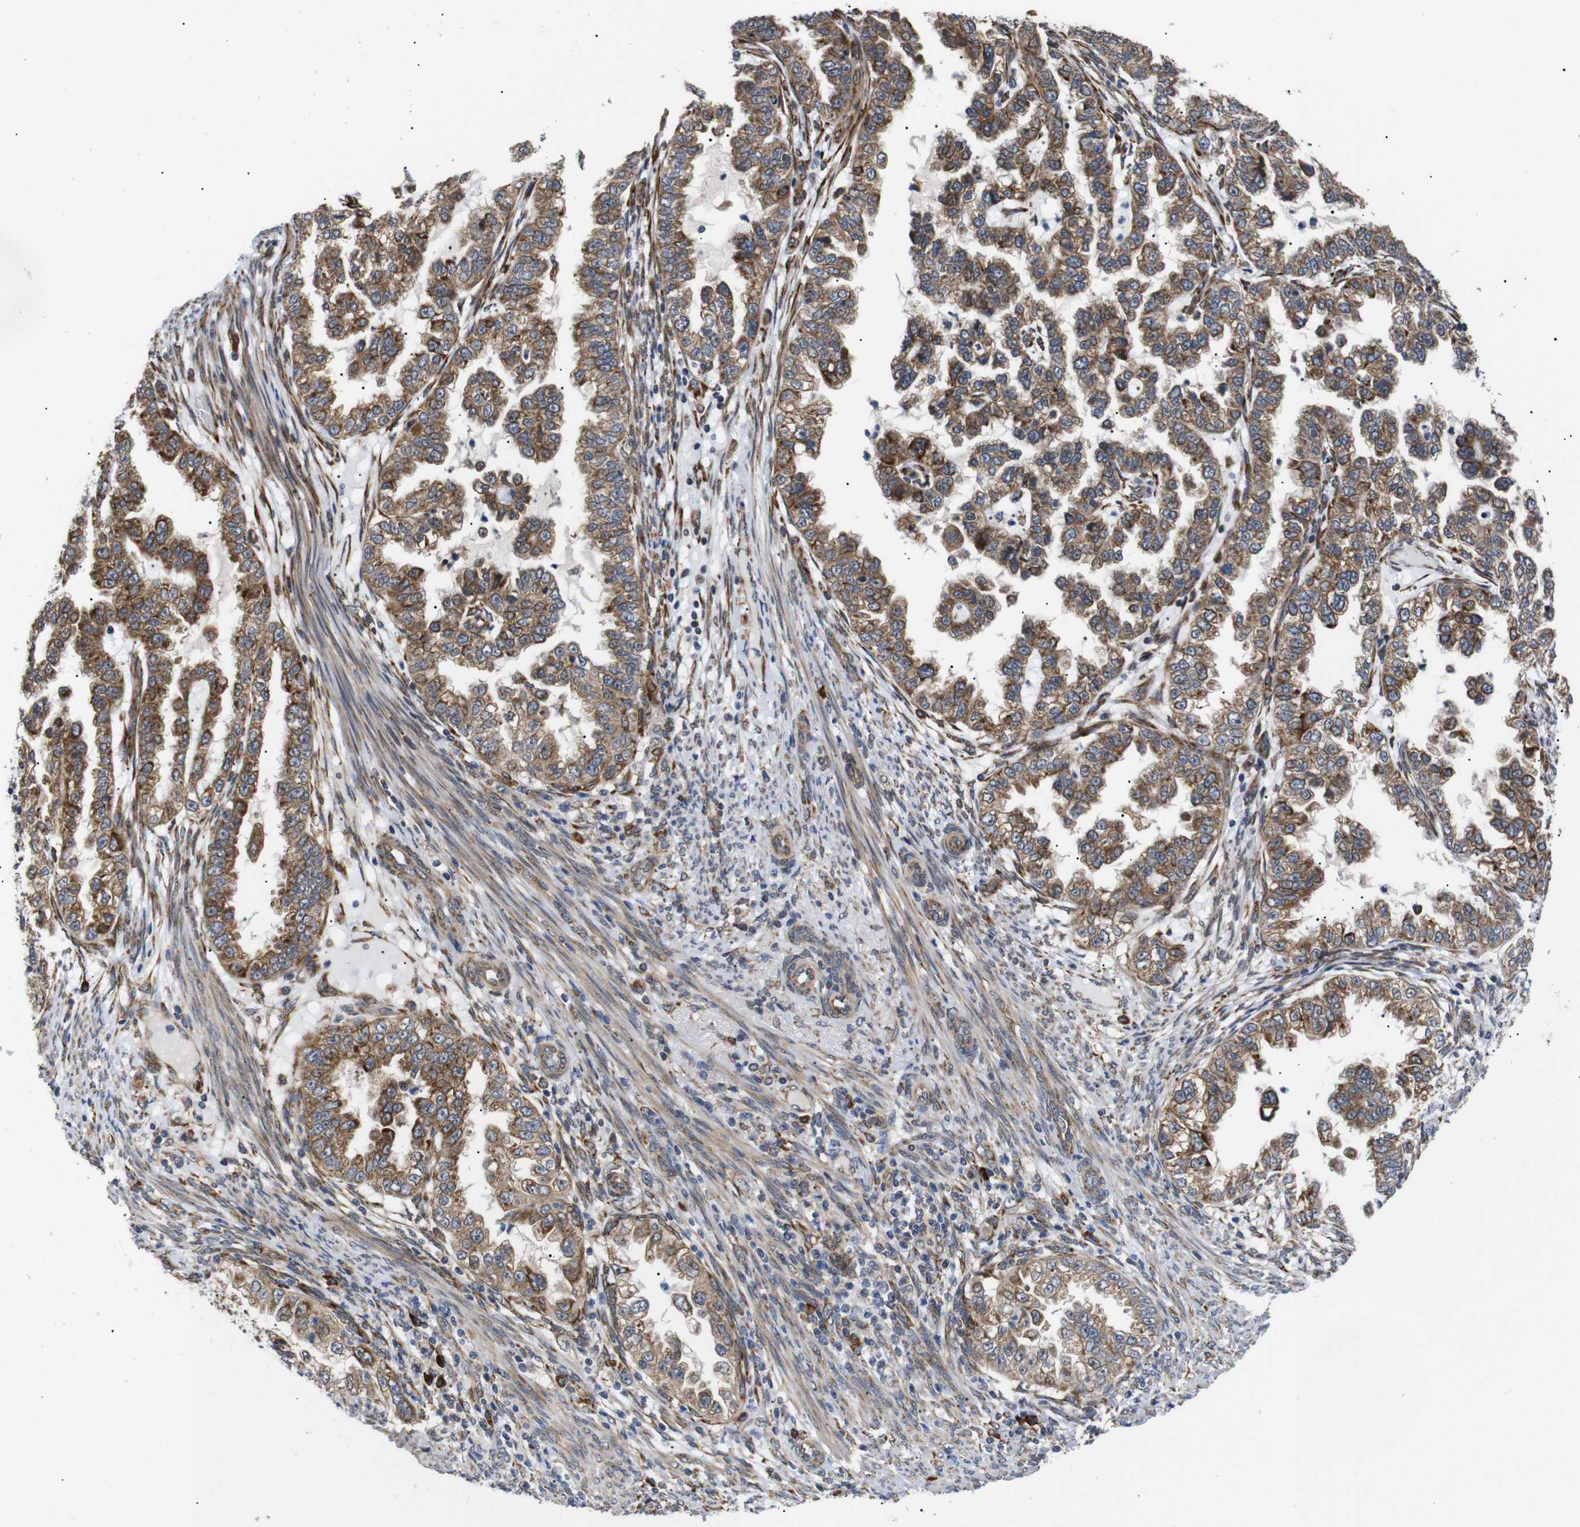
{"staining": {"intensity": "moderate", "quantity": ">75%", "location": "cytoplasmic/membranous"}, "tissue": "endometrial cancer", "cell_type": "Tumor cells", "image_type": "cancer", "snomed": [{"axis": "morphology", "description": "Adenocarcinoma, NOS"}, {"axis": "topography", "description": "Endometrium"}], "caption": "This photomicrograph displays immunohistochemistry staining of endometrial adenocarcinoma, with medium moderate cytoplasmic/membranous expression in approximately >75% of tumor cells.", "gene": "KANK4", "patient": {"sex": "female", "age": 85}}